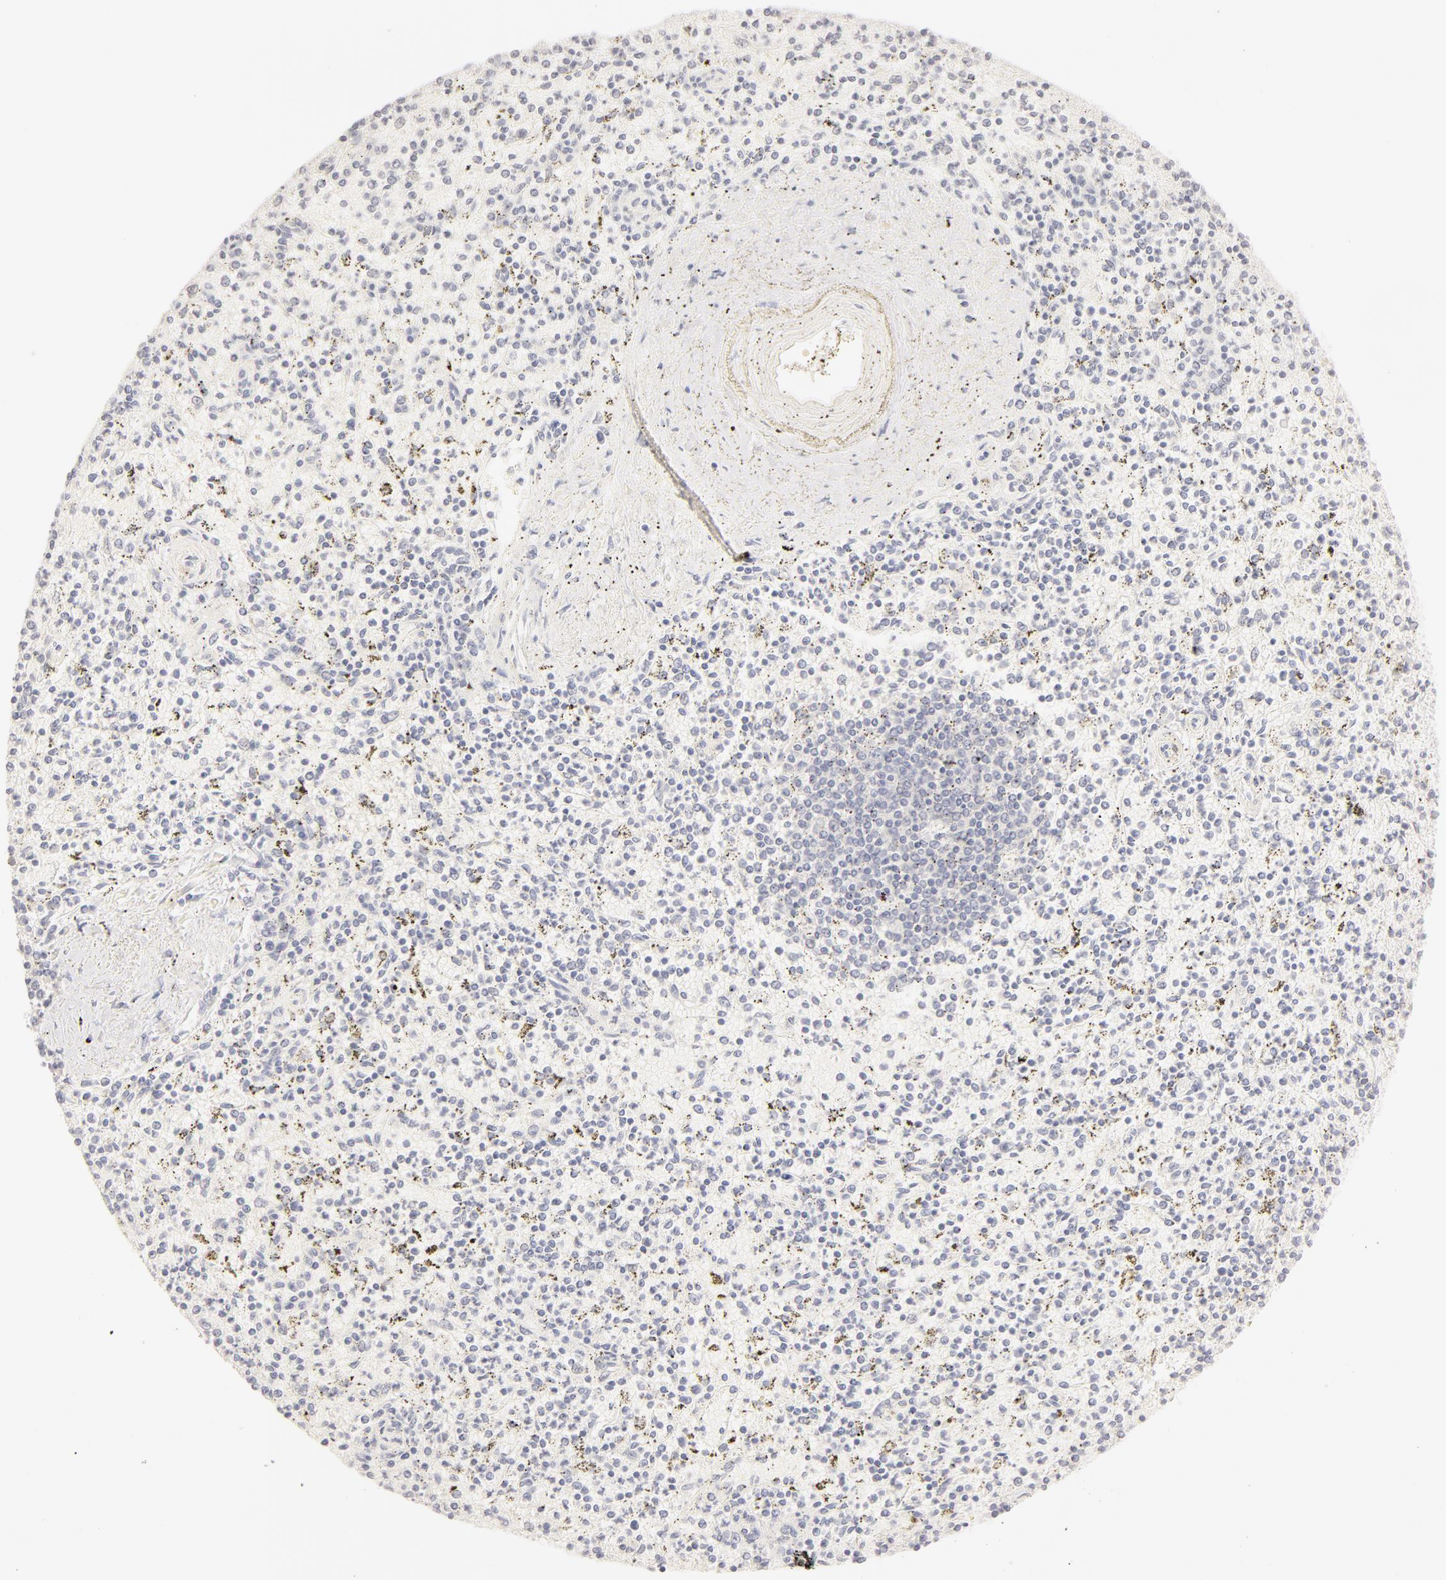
{"staining": {"intensity": "negative", "quantity": "none", "location": "none"}, "tissue": "spleen", "cell_type": "Cells in red pulp", "image_type": "normal", "snomed": [{"axis": "morphology", "description": "Normal tissue, NOS"}, {"axis": "topography", "description": "Spleen"}], "caption": "Micrograph shows no significant protein expression in cells in red pulp of benign spleen. (DAB IHC with hematoxylin counter stain).", "gene": "LGALS7B", "patient": {"sex": "male", "age": 72}}